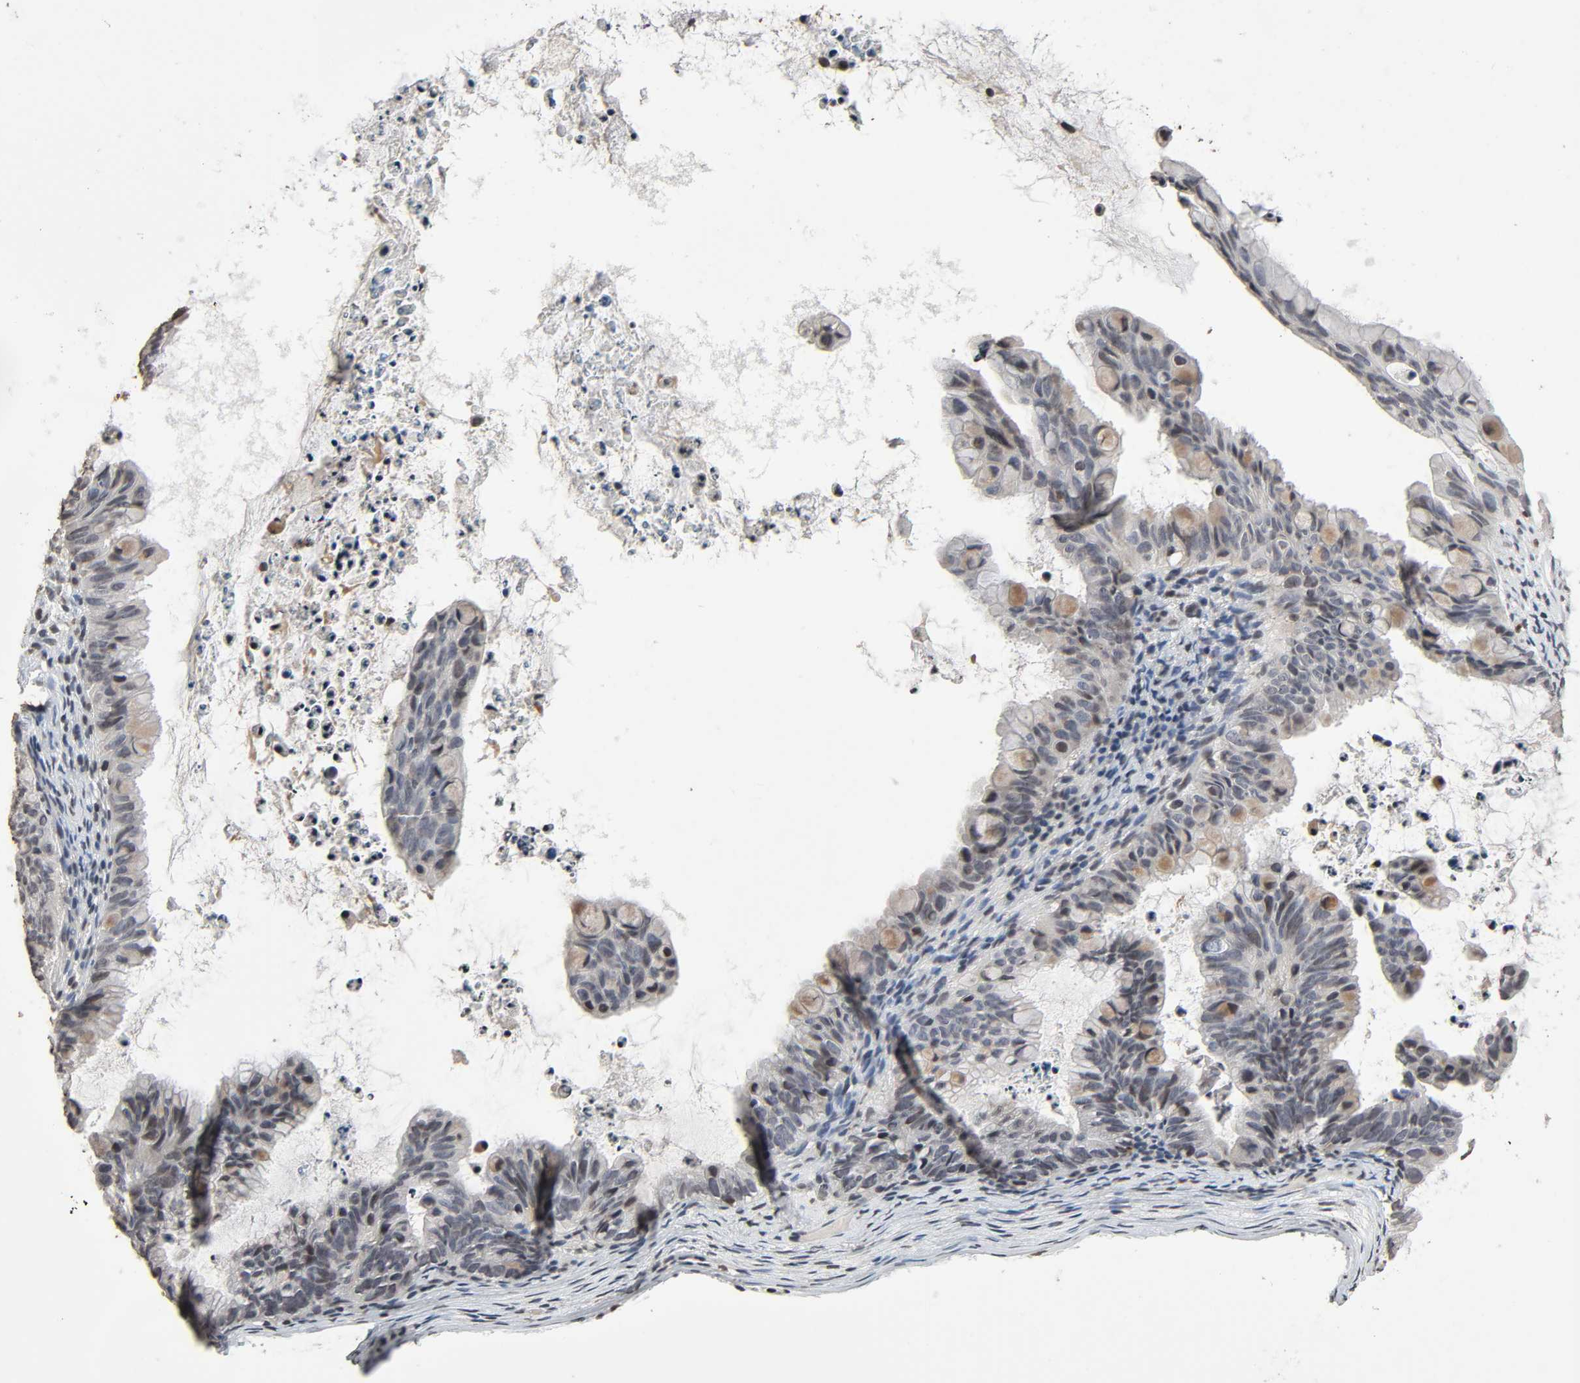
{"staining": {"intensity": "weak", "quantity": "<25%", "location": "cytoplasmic/membranous"}, "tissue": "ovarian cancer", "cell_type": "Tumor cells", "image_type": "cancer", "snomed": [{"axis": "morphology", "description": "Cystadenocarcinoma, mucinous, NOS"}, {"axis": "topography", "description": "Ovary"}], "caption": "Tumor cells are negative for protein expression in human ovarian cancer (mucinous cystadenocarcinoma). Brightfield microscopy of immunohistochemistry stained with DAB (3,3'-diaminobenzidine) (brown) and hematoxylin (blue), captured at high magnification.", "gene": "STK4", "patient": {"sex": "female", "age": 36}}